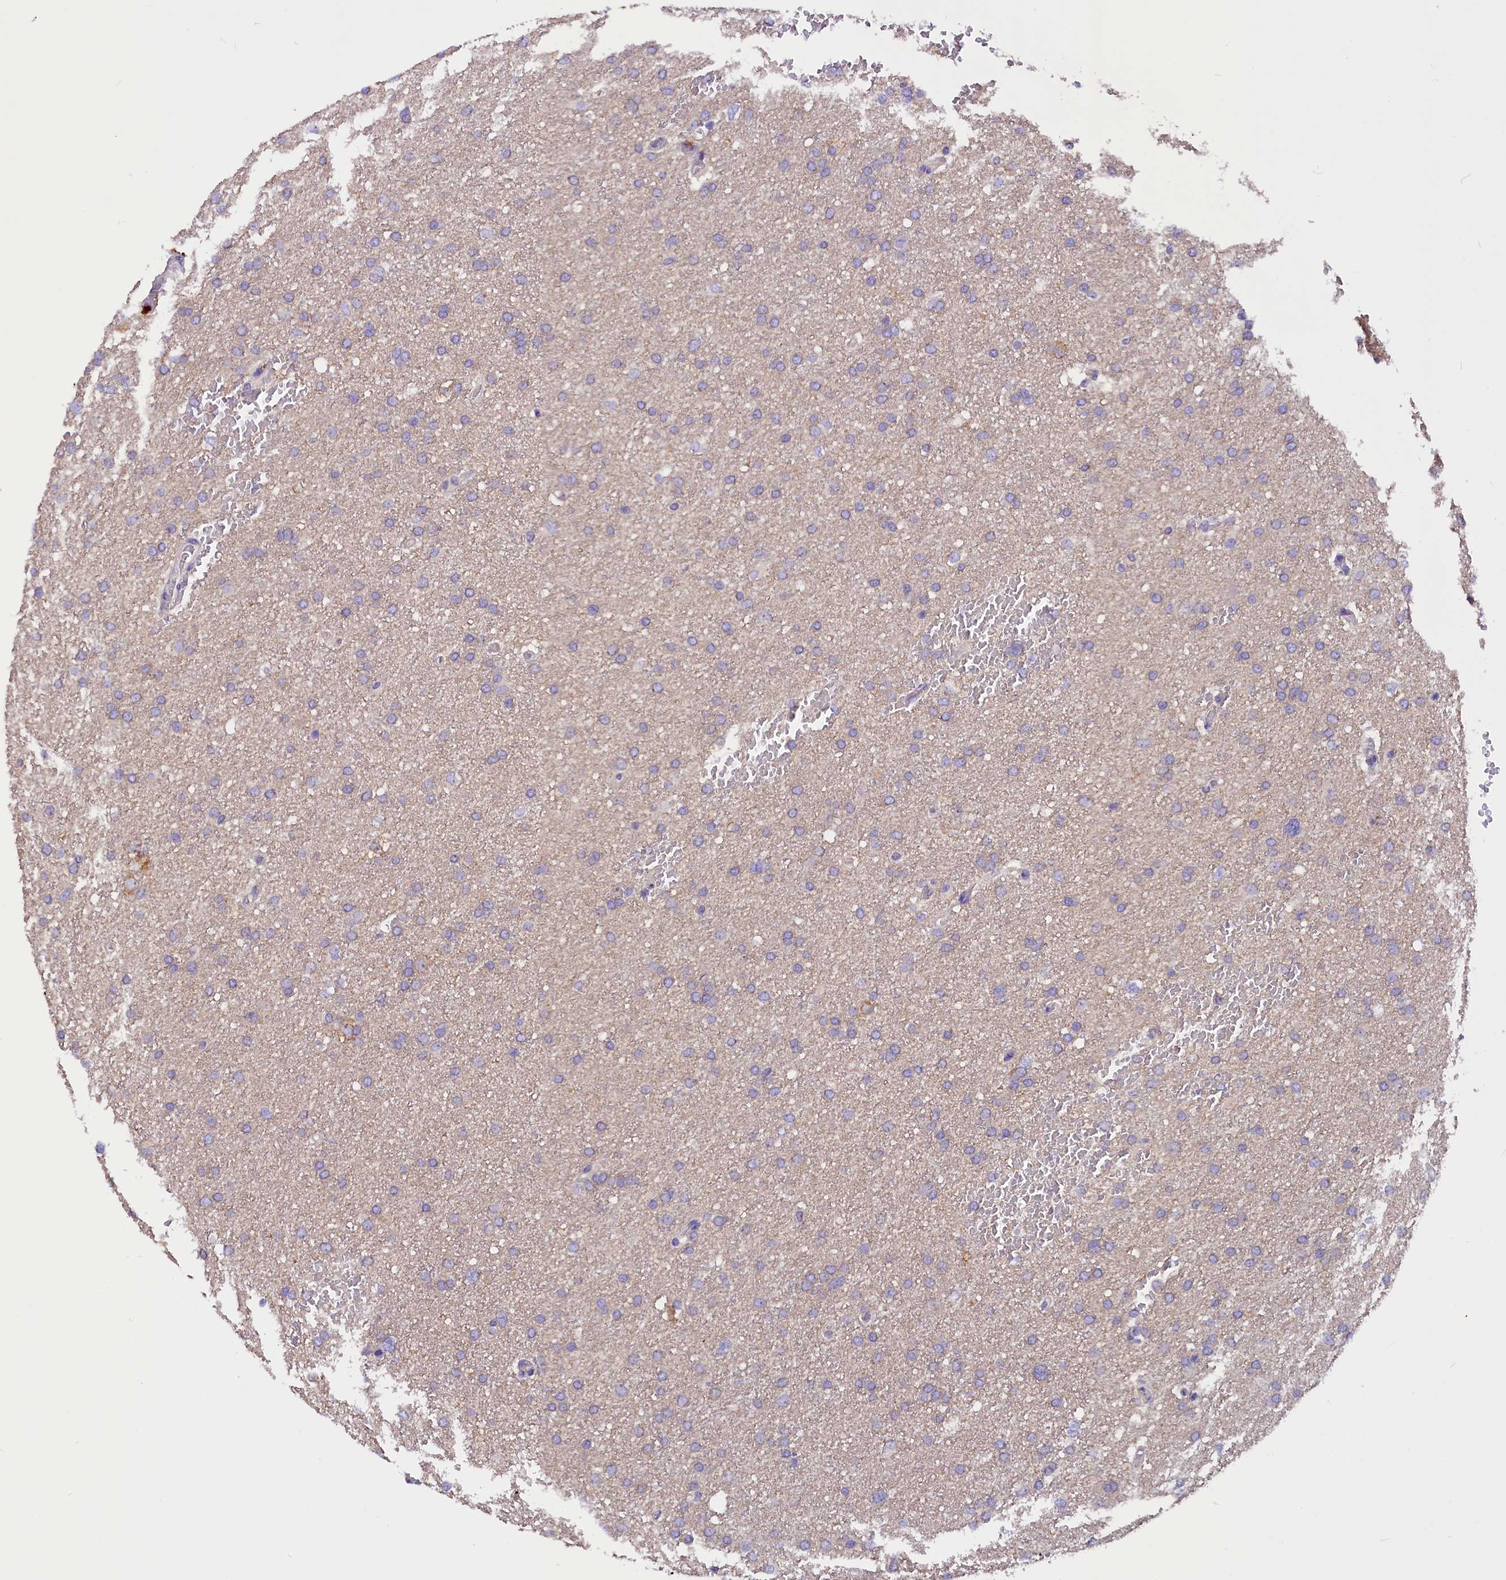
{"staining": {"intensity": "negative", "quantity": "none", "location": "none"}, "tissue": "glioma", "cell_type": "Tumor cells", "image_type": "cancer", "snomed": [{"axis": "morphology", "description": "Glioma, malignant, High grade"}, {"axis": "topography", "description": "Cerebral cortex"}], "caption": "Tumor cells are negative for protein expression in human glioma. (Brightfield microscopy of DAB (3,3'-diaminobenzidine) IHC at high magnification).", "gene": "AP3B2", "patient": {"sex": "female", "age": 36}}